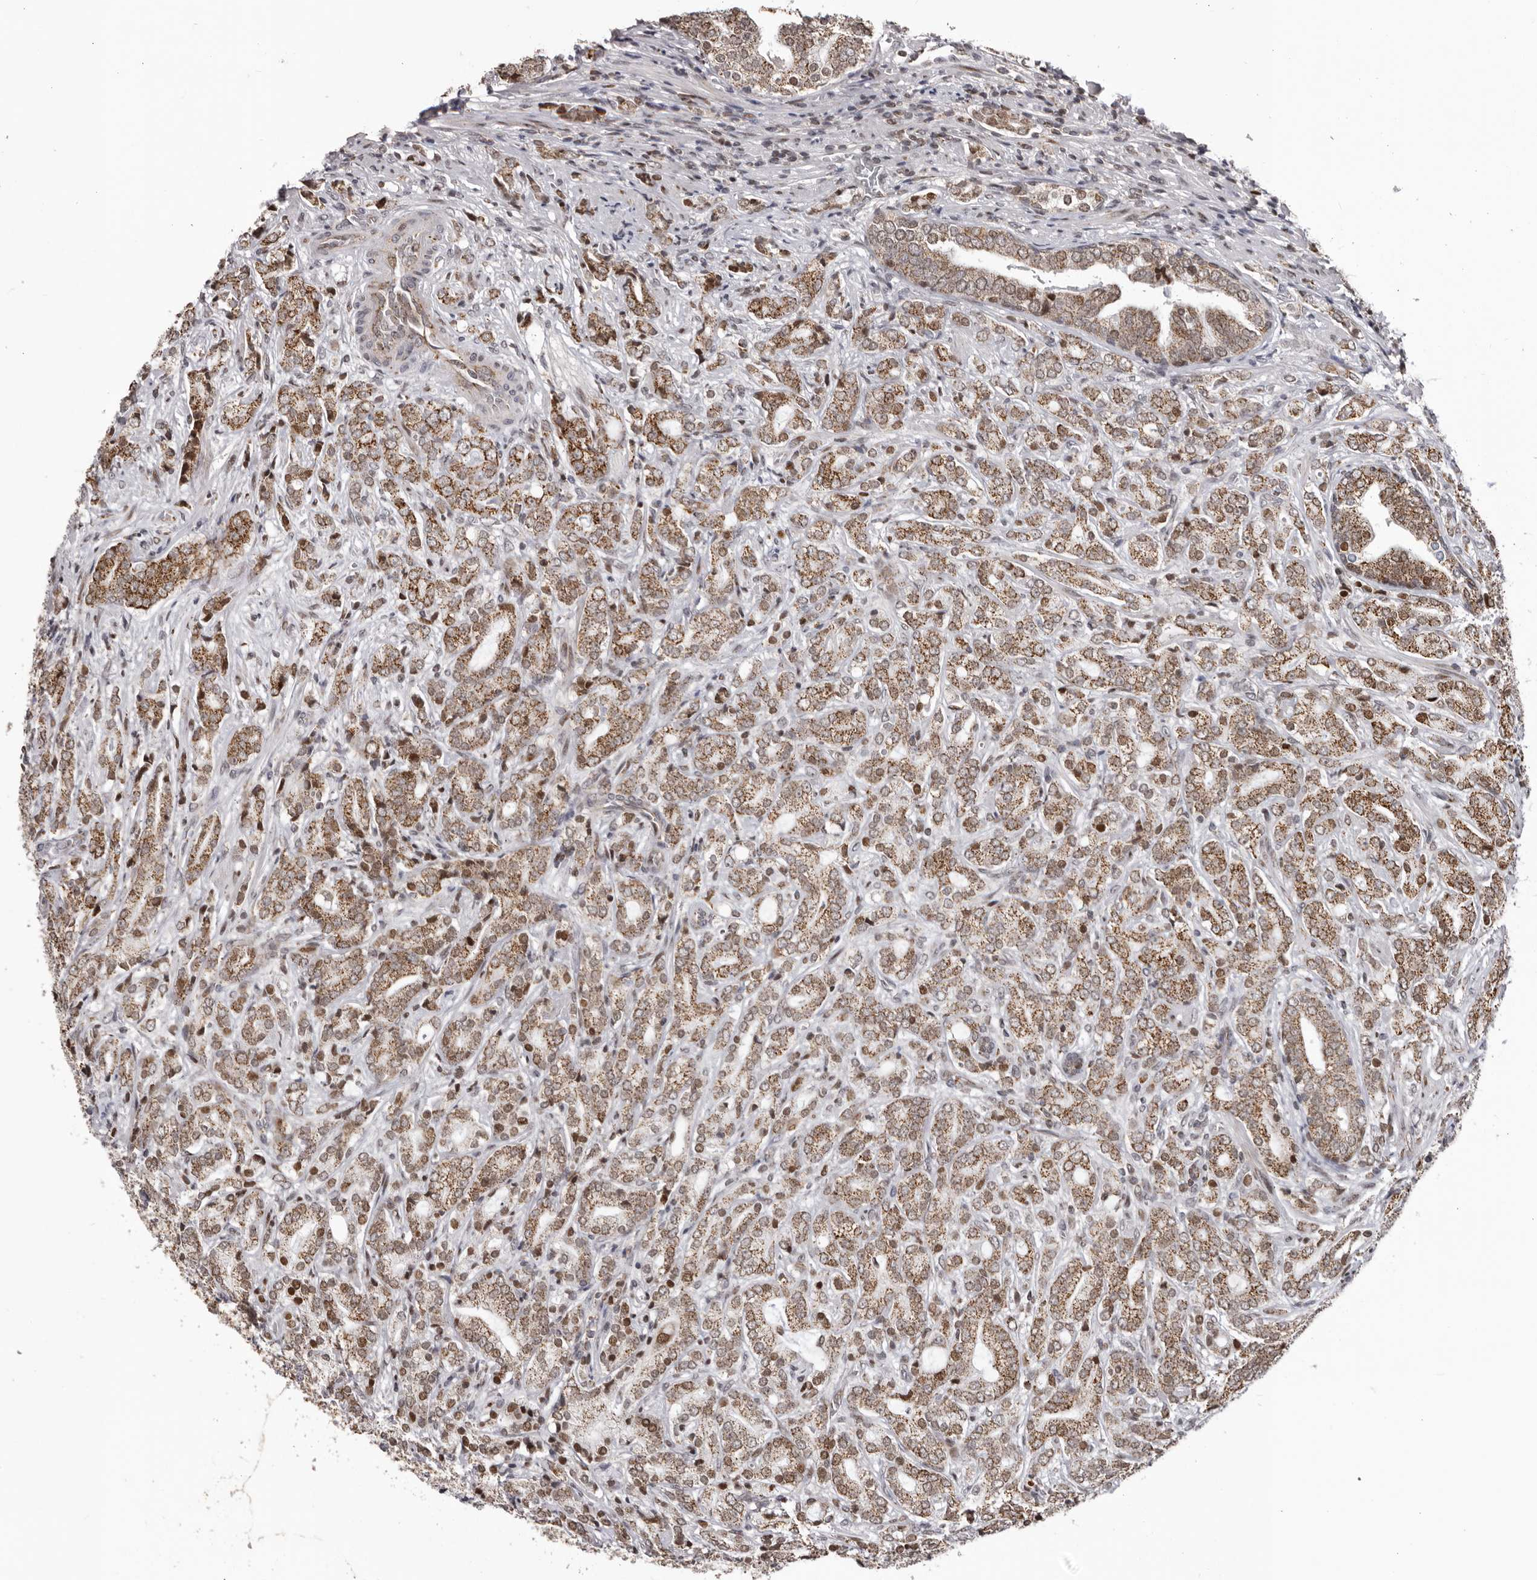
{"staining": {"intensity": "moderate", "quantity": ">75%", "location": "cytoplasmic/membranous,nuclear"}, "tissue": "prostate cancer", "cell_type": "Tumor cells", "image_type": "cancer", "snomed": [{"axis": "morphology", "description": "Adenocarcinoma, High grade"}, {"axis": "topography", "description": "Prostate"}], "caption": "Immunohistochemistry of human prostate cancer reveals medium levels of moderate cytoplasmic/membranous and nuclear staining in about >75% of tumor cells.", "gene": "C17orf99", "patient": {"sex": "male", "age": 57}}